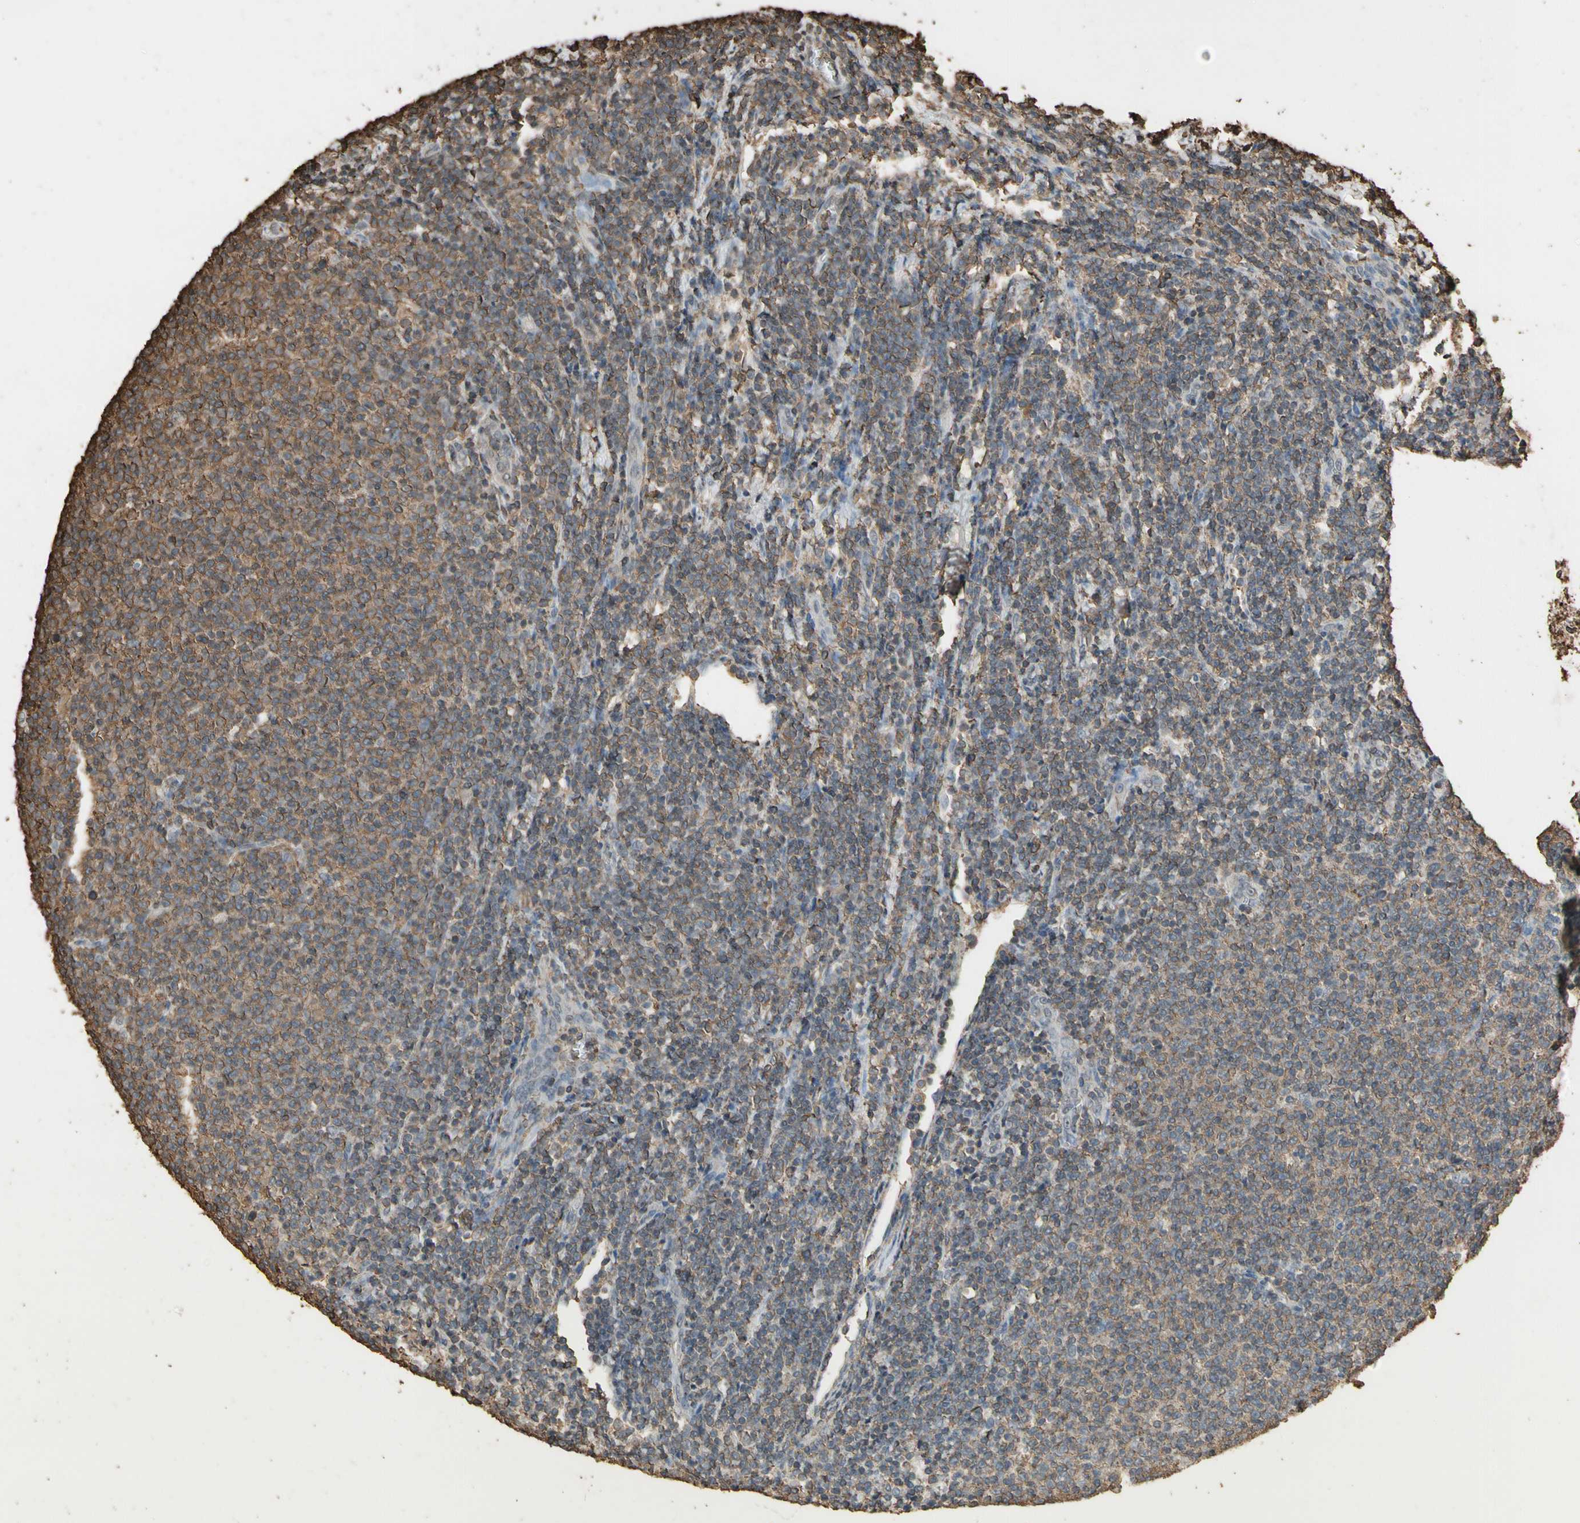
{"staining": {"intensity": "weak", "quantity": ">75%", "location": "cytoplasmic/membranous"}, "tissue": "lymphoma", "cell_type": "Tumor cells", "image_type": "cancer", "snomed": [{"axis": "morphology", "description": "Malignant lymphoma, non-Hodgkin's type, Low grade"}, {"axis": "topography", "description": "Lymph node"}], "caption": "Immunohistochemical staining of human lymphoma reveals low levels of weak cytoplasmic/membranous protein expression in approximately >75% of tumor cells.", "gene": "TNFSF13B", "patient": {"sex": "male", "age": 66}}